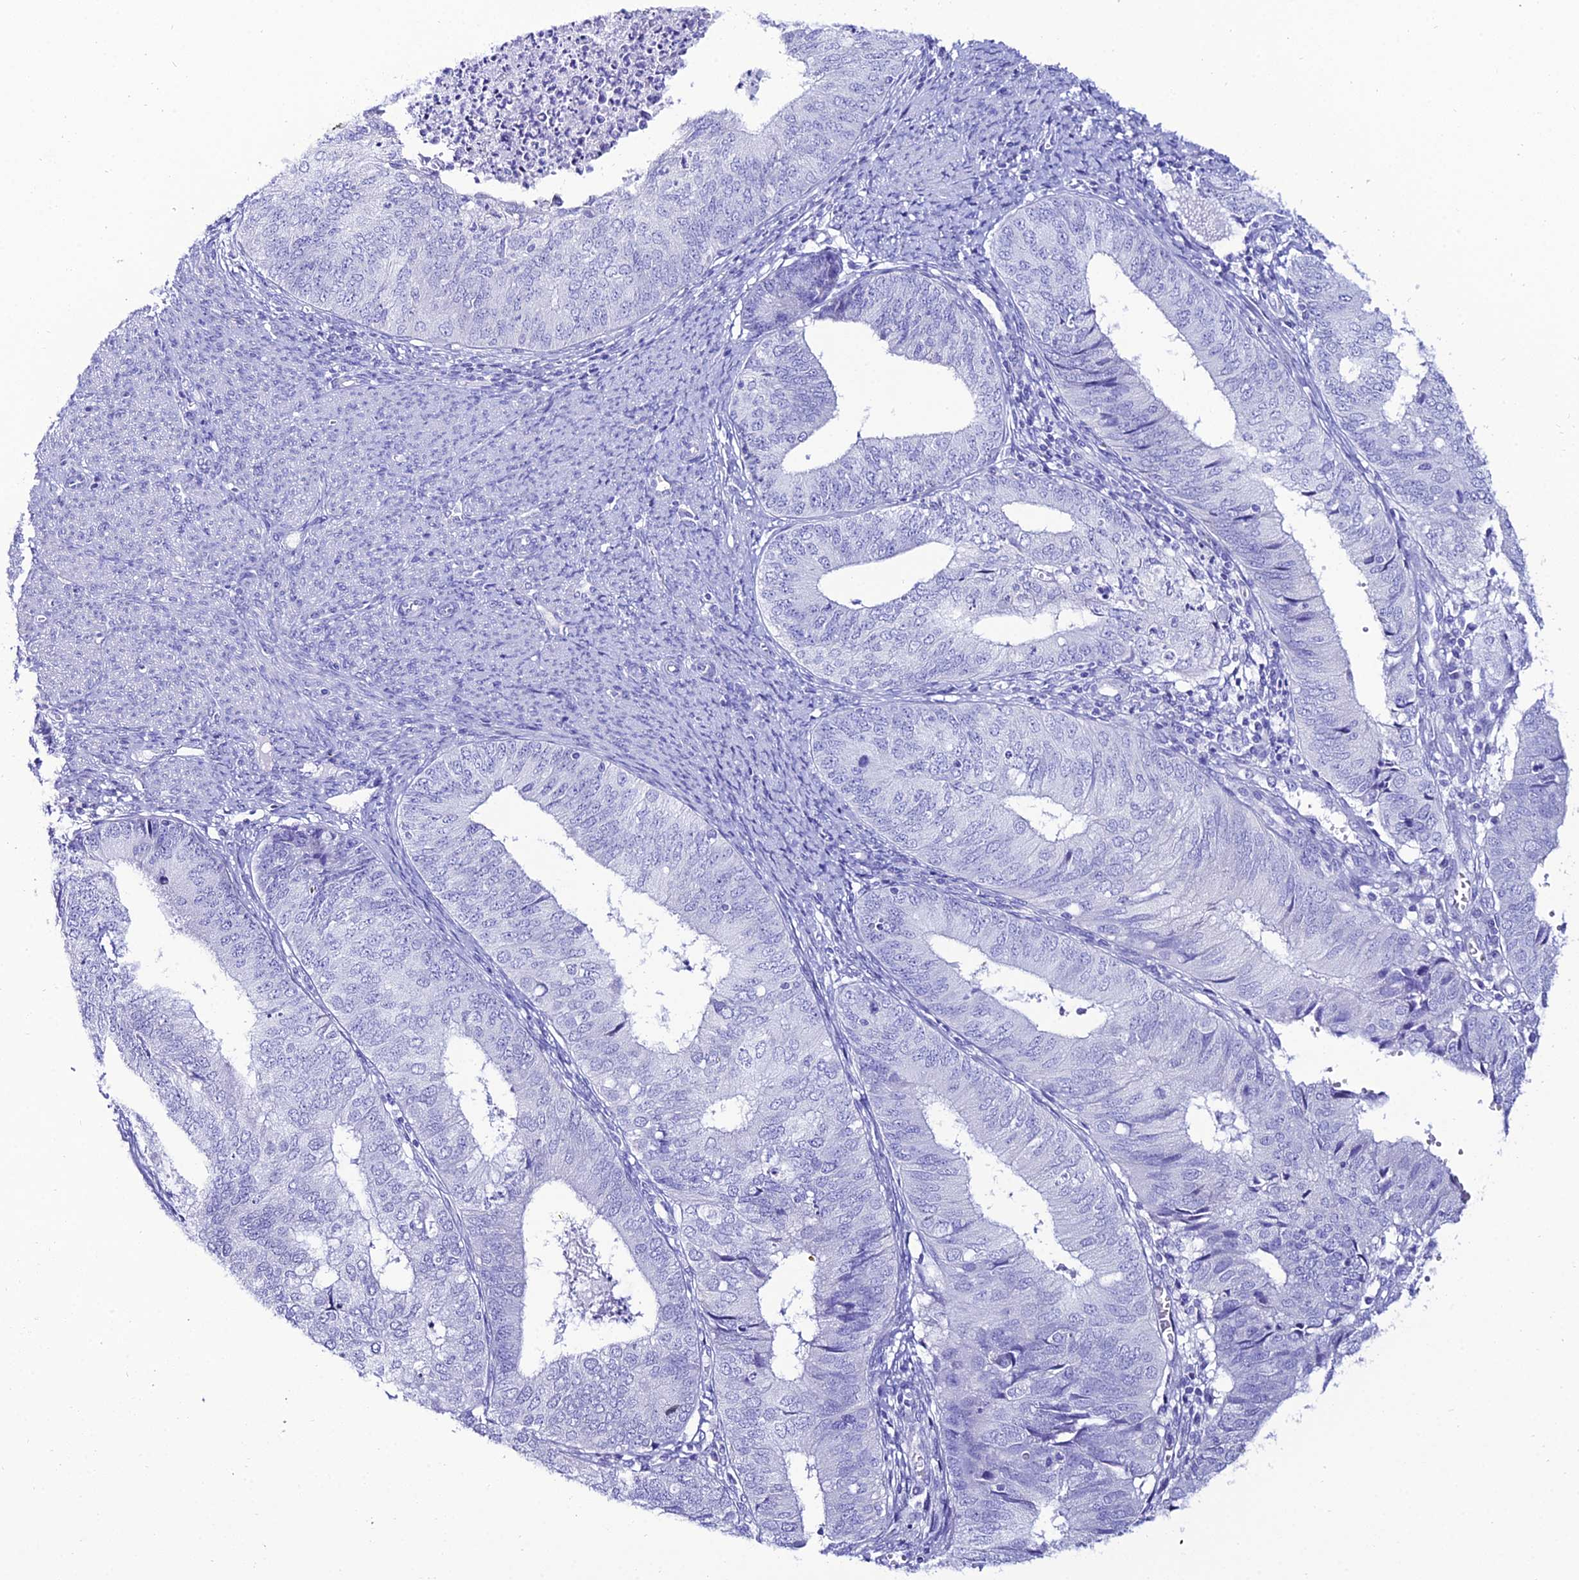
{"staining": {"intensity": "negative", "quantity": "none", "location": "none"}, "tissue": "endometrial cancer", "cell_type": "Tumor cells", "image_type": "cancer", "snomed": [{"axis": "morphology", "description": "Adenocarcinoma, NOS"}, {"axis": "topography", "description": "Endometrium"}], "caption": "Immunohistochemistry histopathology image of human endometrial adenocarcinoma stained for a protein (brown), which exhibits no staining in tumor cells. (Immunohistochemistry, brightfield microscopy, high magnification).", "gene": "OR4D5", "patient": {"sex": "female", "age": 68}}